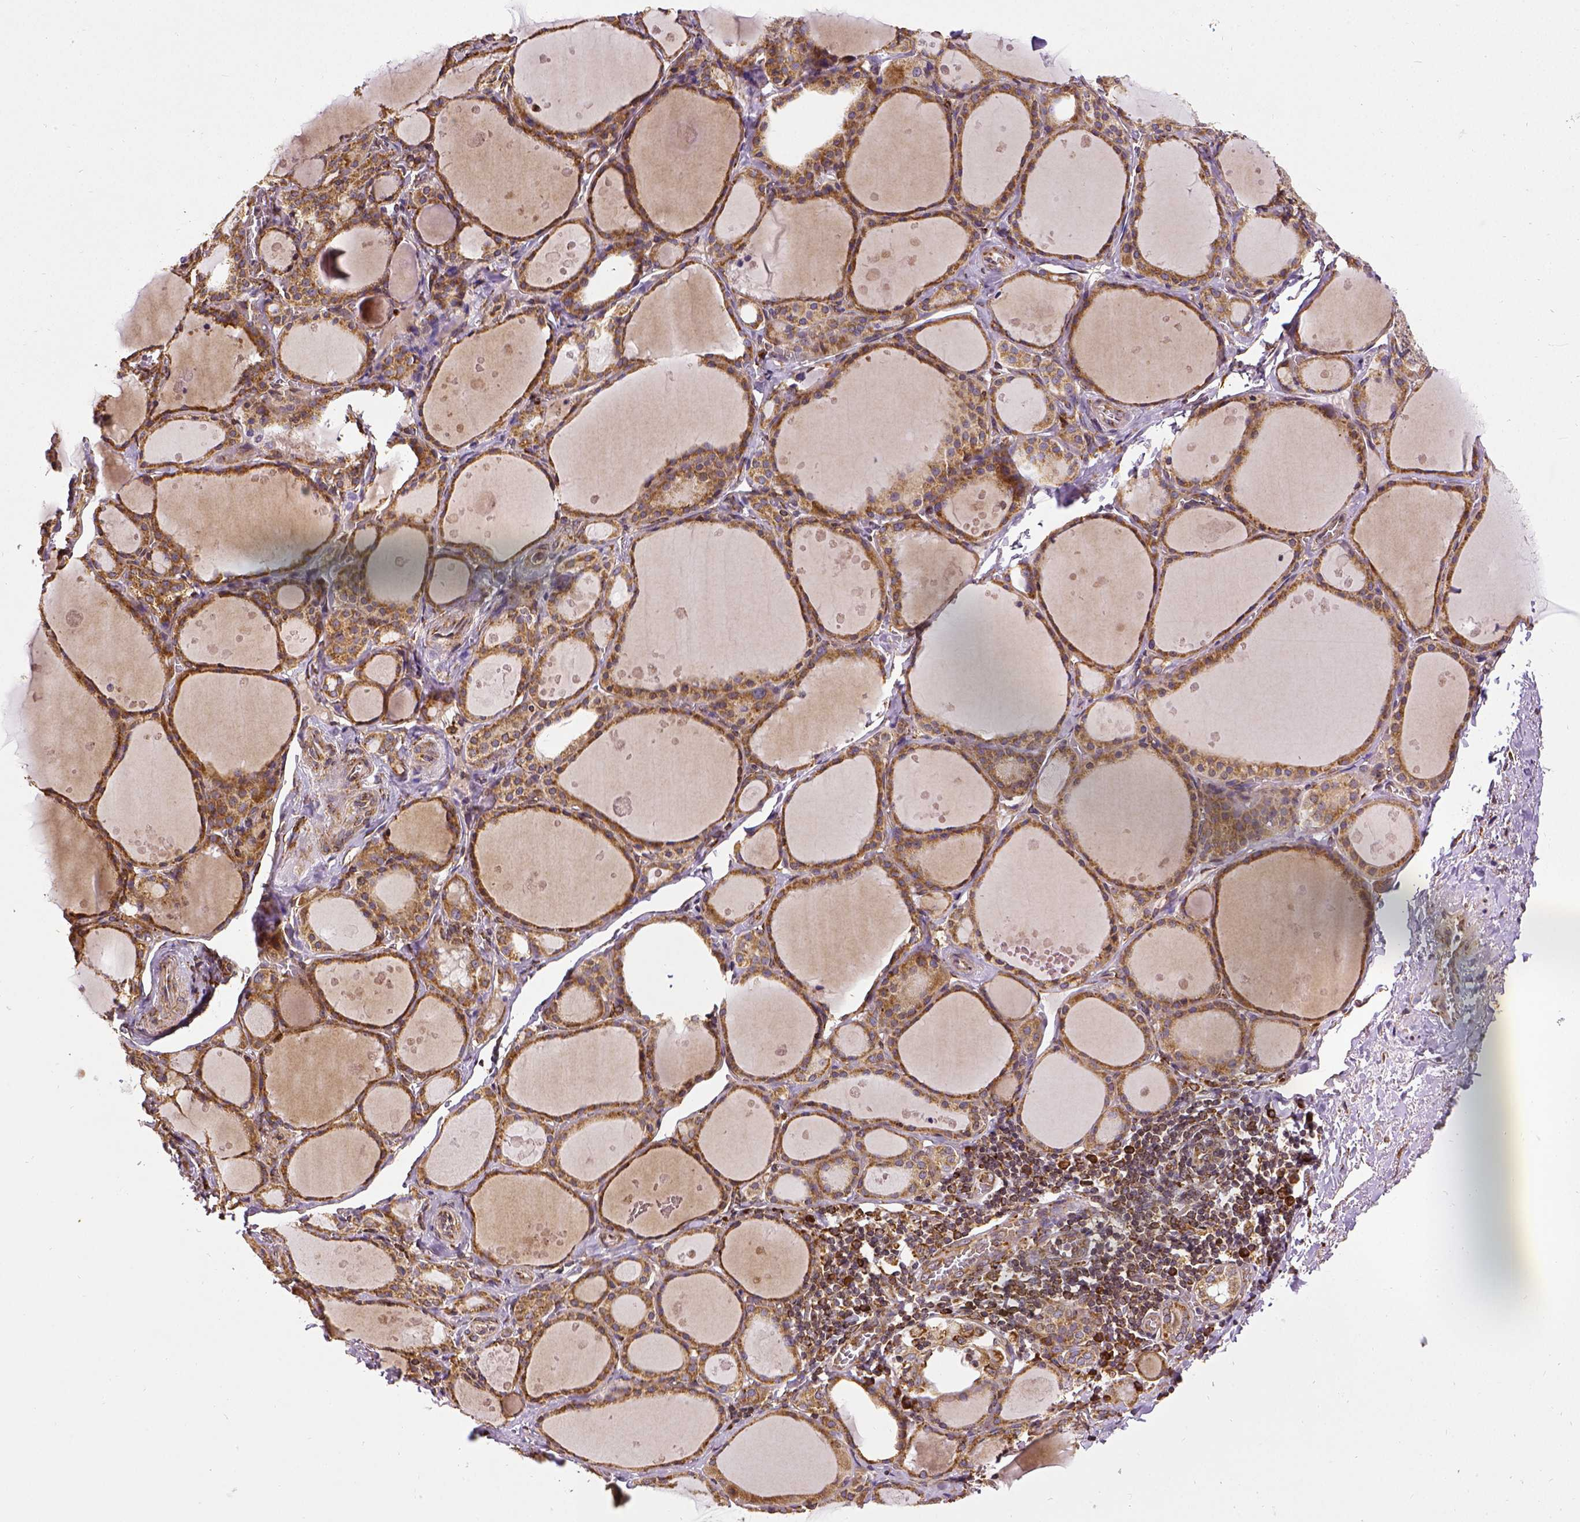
{"staining": {"intensity": "strong", "quantity": ">75%", "location": "cytoplasmic/membranous"}, "tissue": "thyroid gland", "cell_type": "Glandular cells", "image_type": "normal", "snomed": [{"axis": "morphology", "description": "Normal tissue, NOS"}, {"axis": "topography", "description": "Thyroid gland"}], "caption": "Immunohistochemistry staining of unremarkable thyroid gland, which shows high levels of strong cytoplasmic/membranous positivity in about >75% of glandular cells indicating strong cytoplasmic/membranous protein expression. The staining was performed using DAB (3,3'-diaminobenzidine) (brown) for protein detection and nuclei were counterstained in hematoxylin (blue).", "gene": "MTDH", "patient": {"sex": "male", "age": 68}}